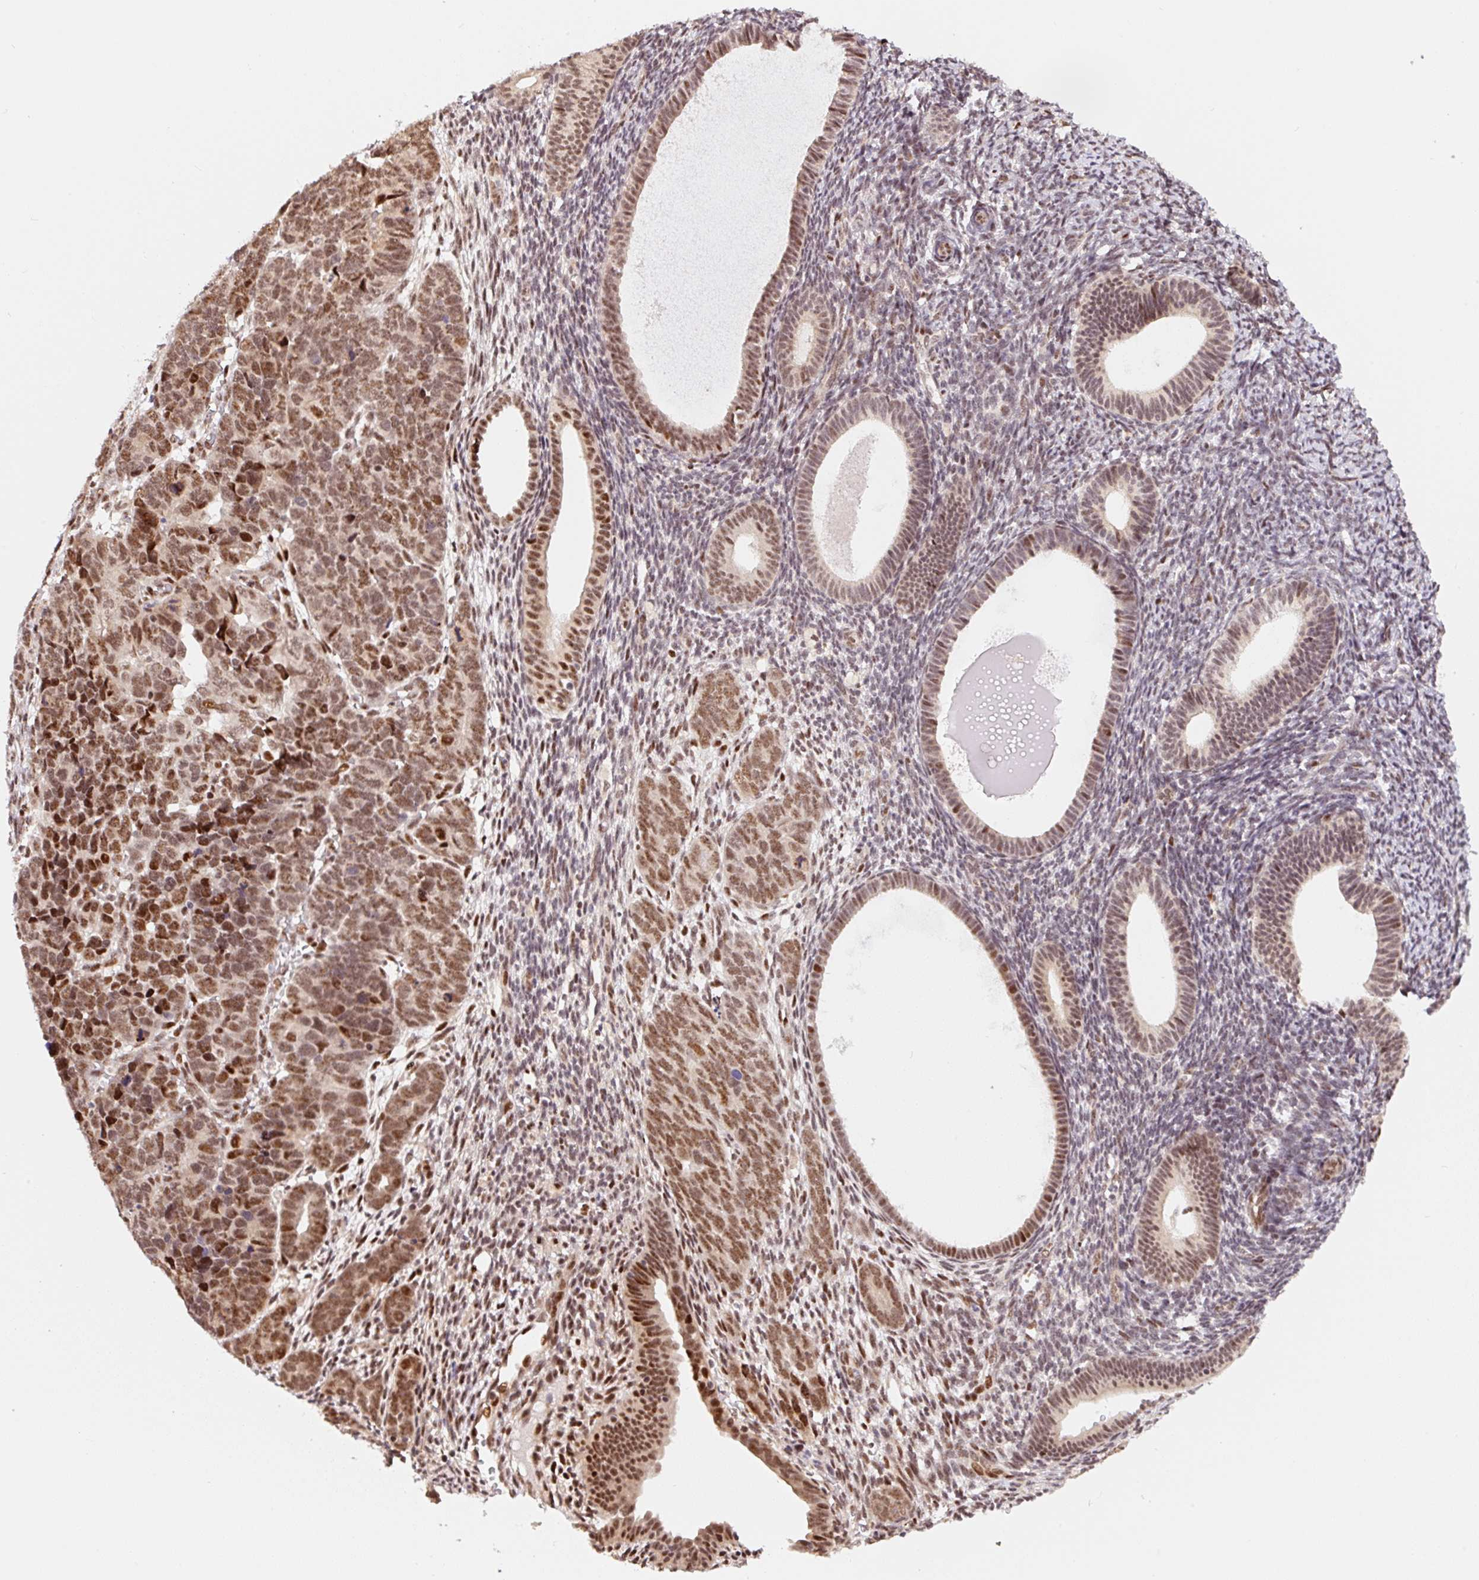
{"staining": {"intensity": "moderate", "quantity": ">75%", "location": "nuclear"}, "tissue": "endometrial cancer", "cell_type": "Tumor cells", "image_type": "cancer", "snomed": [{"axis": "morphology", "description": "Adenocarcinoma, NOS"}, {"axis": "topography", "description": "Endometrium"}], "caption": "Endometrial cancer (adenocarcinoma) tissue exhibits moderate nuclear staining in about >75% of tumor cells, visualized by immunohistochemistry.", "gene": "INTS8", "patient": {"sex": "female", "age": 82}}